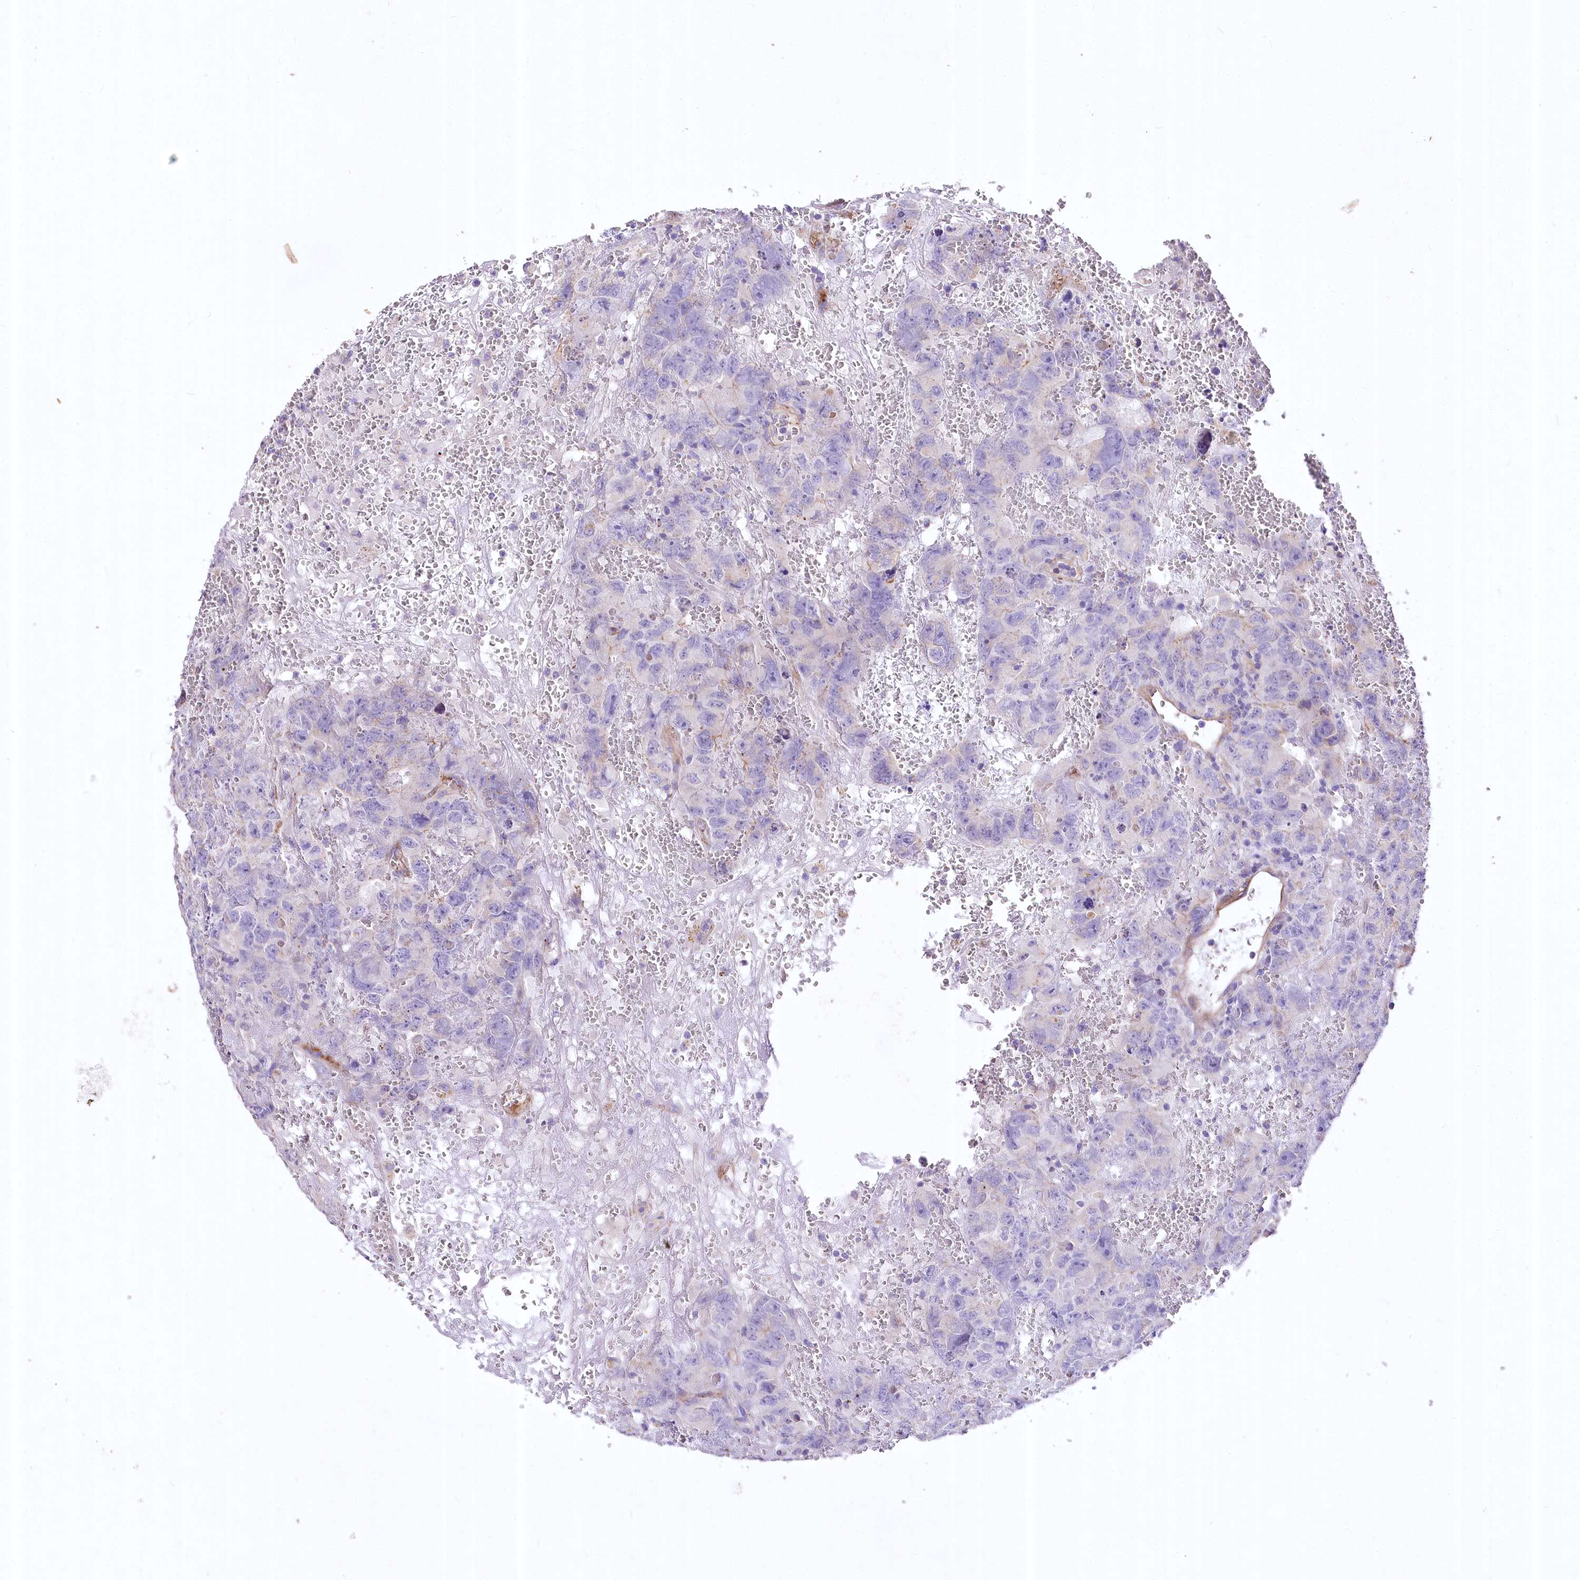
{"staining": {"intensity": "negative", "quantity": "none", "location": "none"}, "tissue": "testis cancer", "cell_type": "Tumor cells", "image_type": "cancer", "snomed": [{"axis": "morphology", "description": "Carcinoma, Embryonal, NOS"}, {"axis": "topography", "description": "Testis"}], "caption": "Tumor cells are negative for protein expression in human testis cancer.", "gene": "RDH16", "patient": {"sex": "male", "age": 45}}